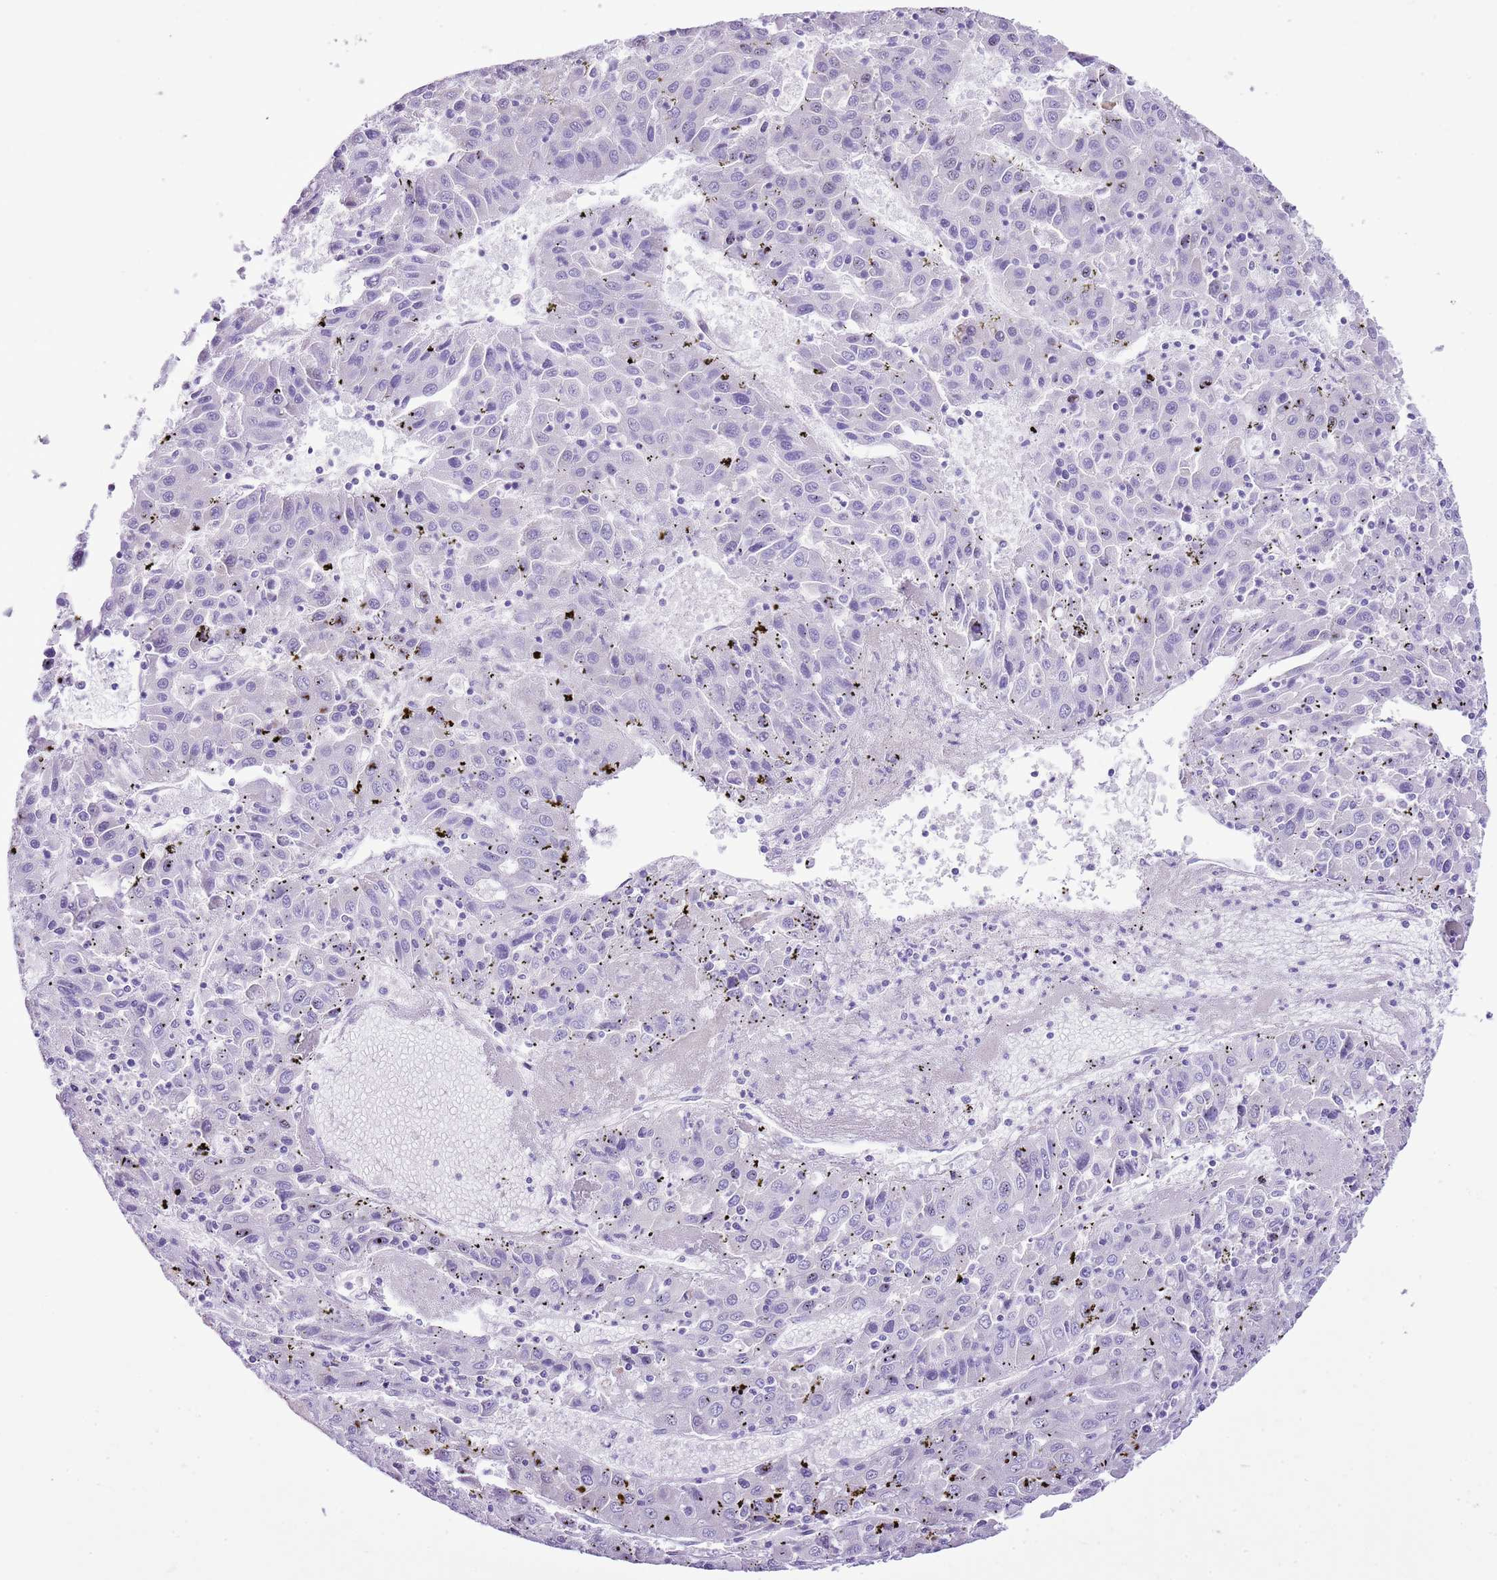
{"staining": {"intensity": "negative", "quantity": "none", "location": "none"}, "tissue": "liver cancer", "cell_type": "Tumor cells", "image_type": "cancer", "snomed": [{"axis": "morphology", "description": "Carcinoma, Hepatocellular, NOS"}, {"axis": "topography", "description": "Liver"}], "caption": "Tumor cells show no significant staining in liver hepatocellular carcinoma.", "gene": "AAR2", "patient": {"sex": "female", "age": 53}}